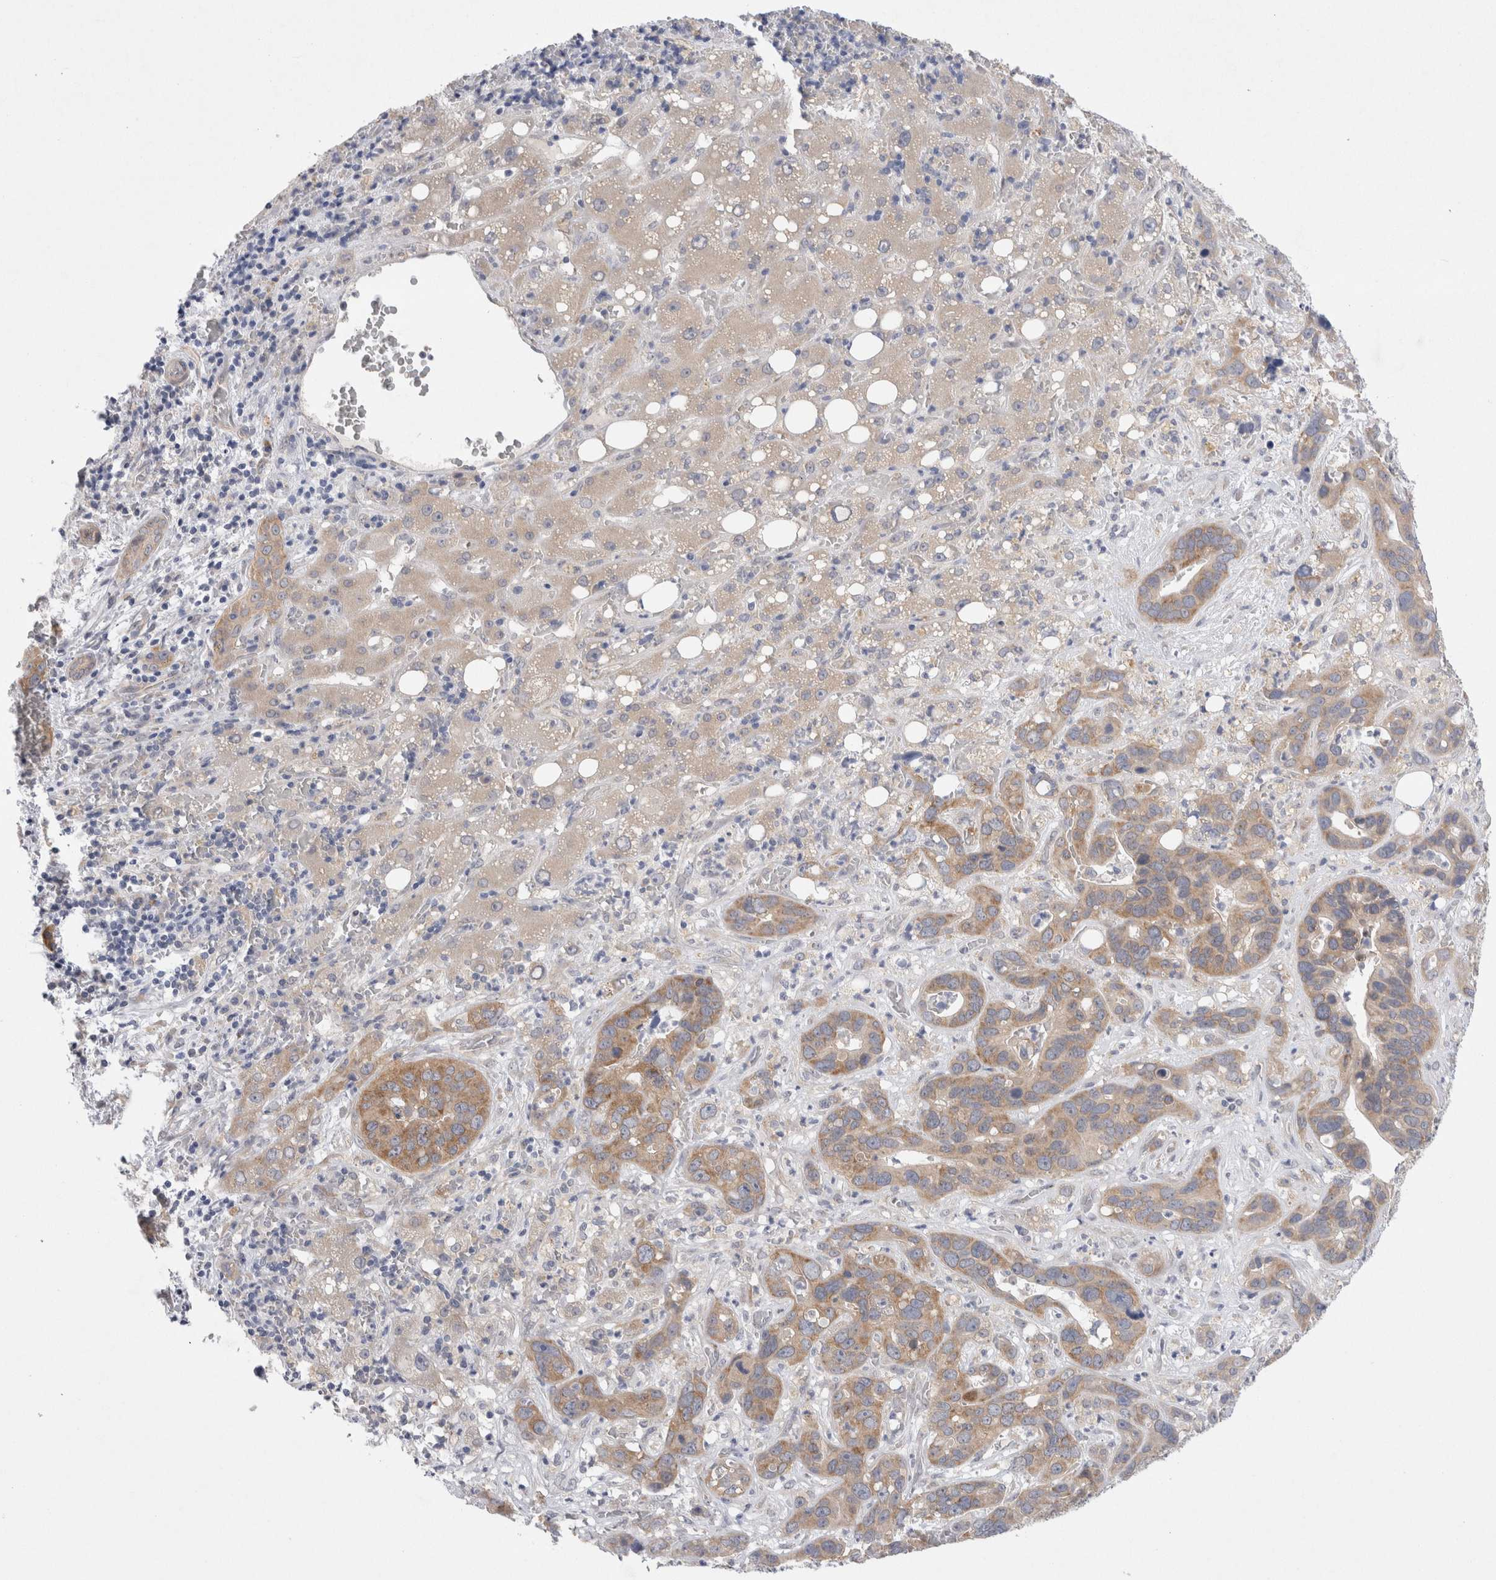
{"staining": {"intensity": "weak", "quantity": ">75%", "location": "cytoplasmic/membranous"}, "tissue": "liver cancer", "cell_type": "Tumor cells", "image_type": "cancer", "snomed": [{"axis": "morphology", "description": "Cholangiocarcinoma"}, {"axis": "topography", "description": "Liver"}], "caption": "Liver cancer tissue shows weak cytoplasmic/membranous expression in approximately >75% of tumor cells Nuclei are stained in blue.", "gene": "WIPF2", "patient": {"sex": "female", "age": 65}}